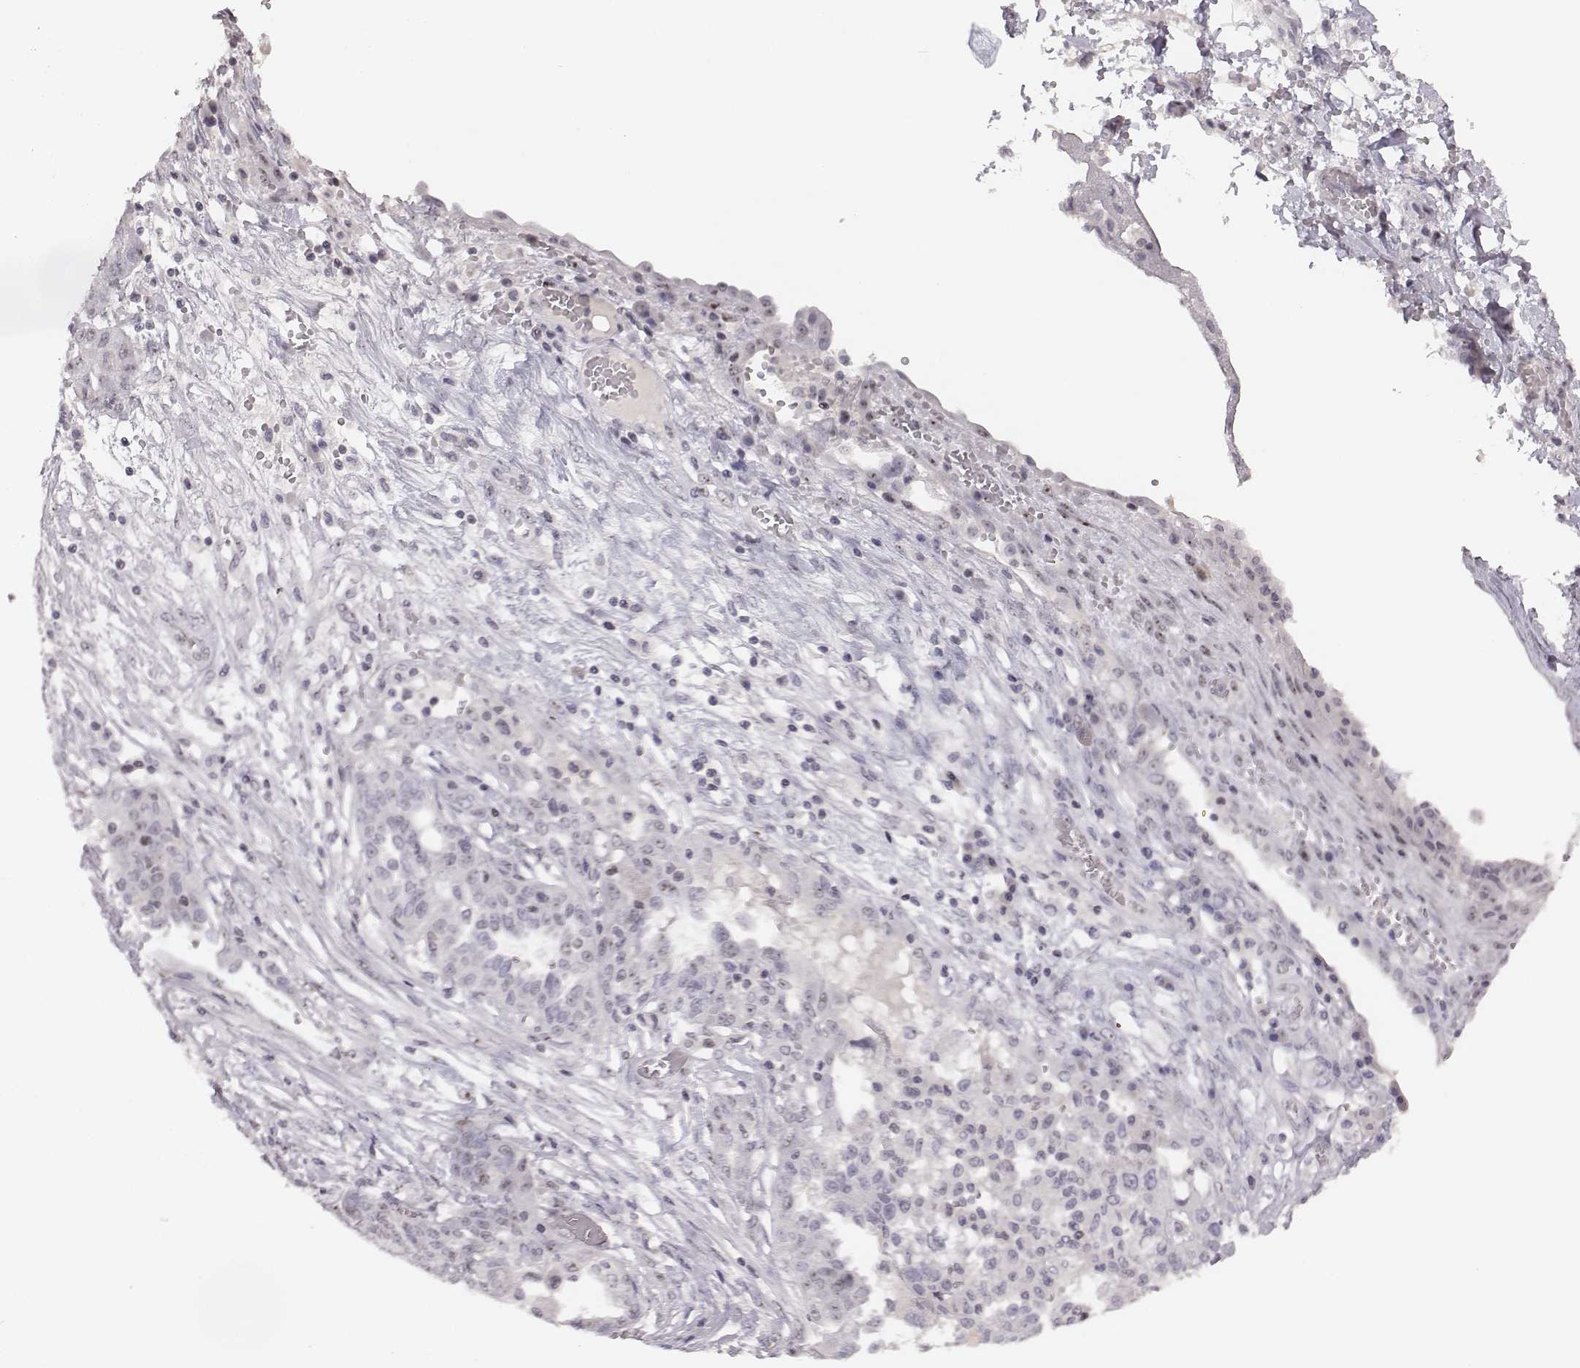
{"staining": {"intensity": "negative", "quantity": "none", "location": "none"}, "tissue": "ovarian cancer", "cell_type": "Tumor cells", "image_type": "cancer", "snomed": [{"axis": "morphology", "description": "Cystadenocarcinoma, serous, NOS"}, {"axis": "topography", "description": "Ovary"}], "caption": "Ovarian serous cystadenocarcinoma was stained to show a protein in brown. There is no significant staining in tumor cells. Nuclei are stained in blue.", "gene": "NIFK", "patient": {"sex": "female", "age": 67}}